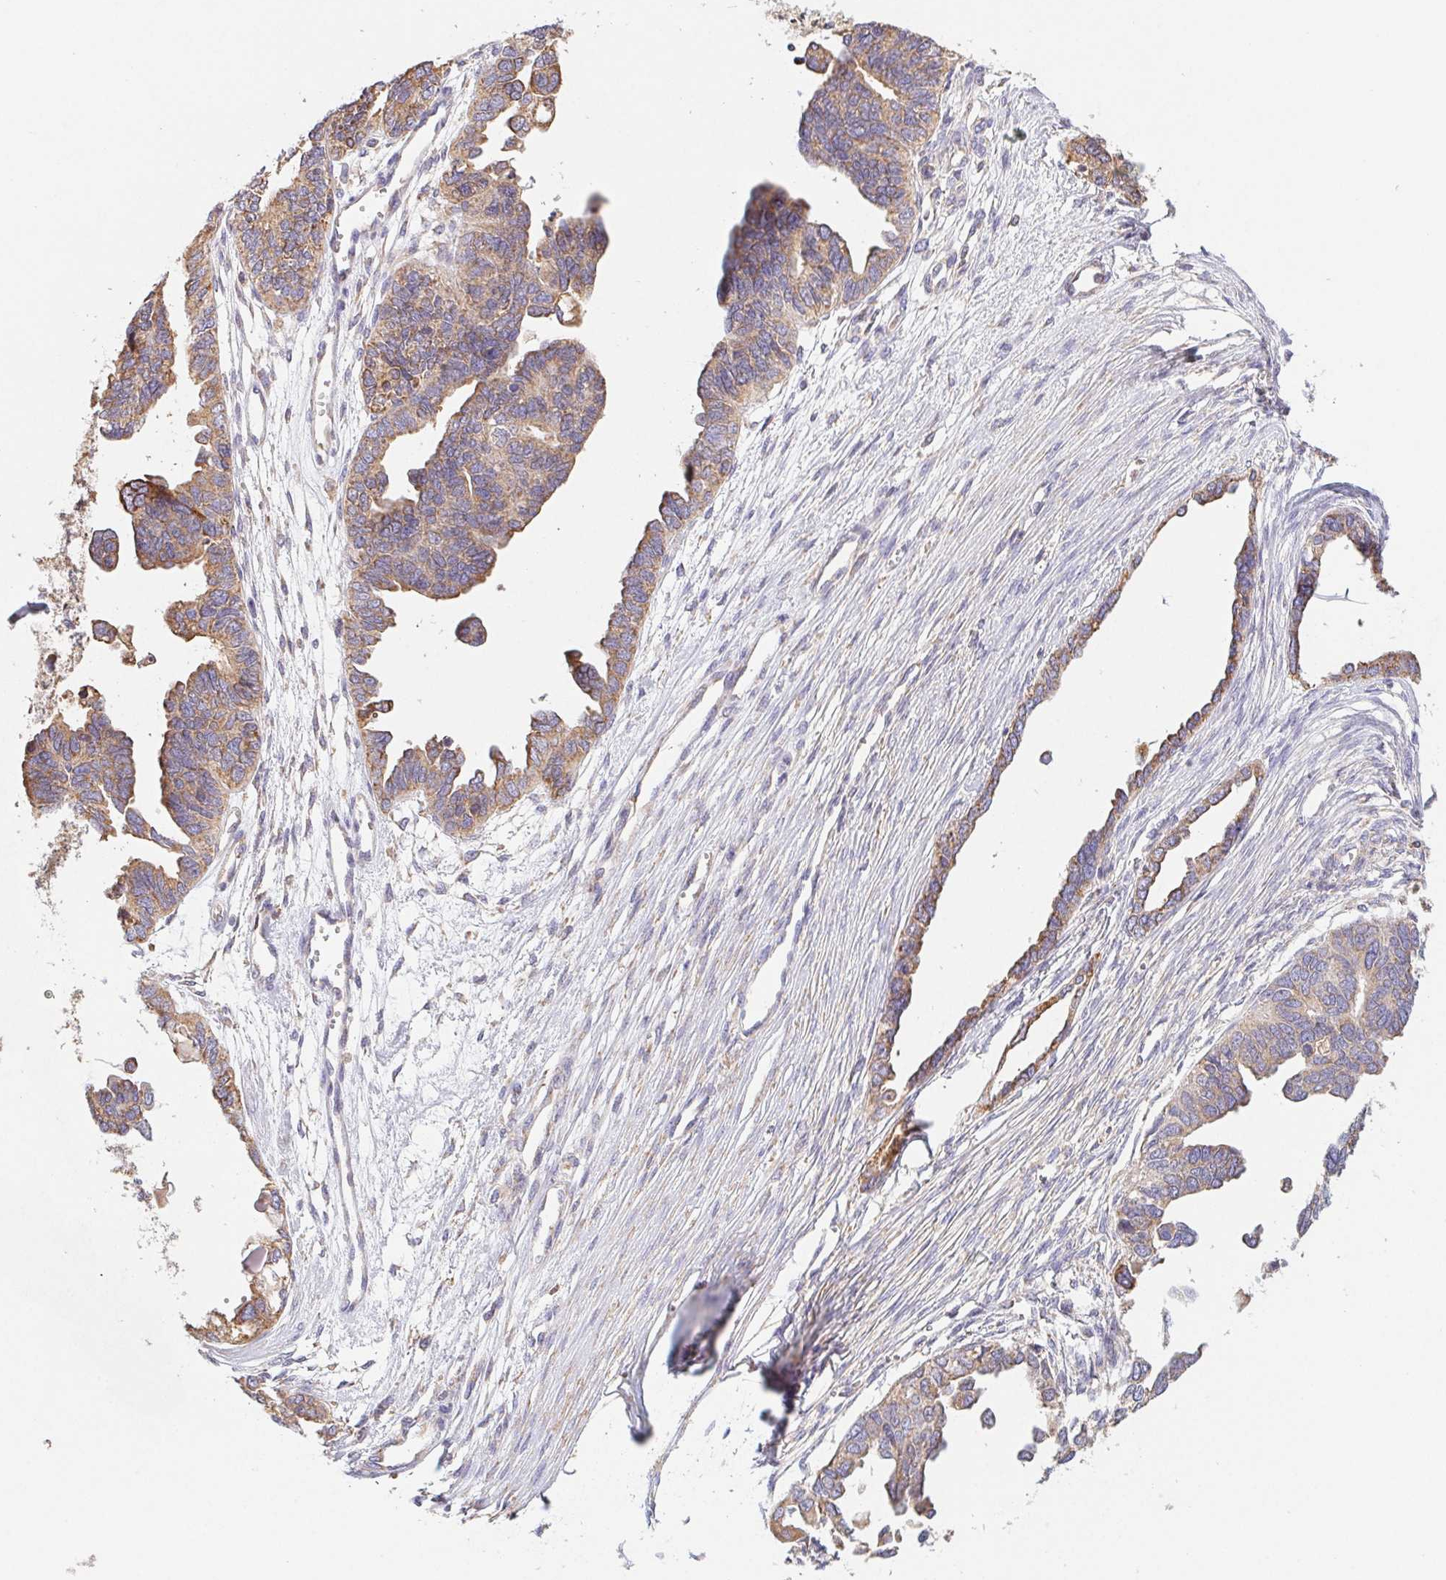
{"staining": {"intensity": "moderate", "quantity": ">75%", "location": "cytoplasmic/membranous"}, "tissue": "ovarian cancer", "cell_type": "Tumor cells", "image_type": "cancer", "snomed": [{"axis": "morphology", "description": "Cystadenocarcinoma, serous, NOS"}, {"axis": "topography", "description": "Ovary"}], "caption": "Ovarian cancer tissue reveals moderate cytoplasmic/membranous positivity in approximately >75% of tumor cells", "gene": "ADAM8", "patient": {"sex": "female", "age": 51}}